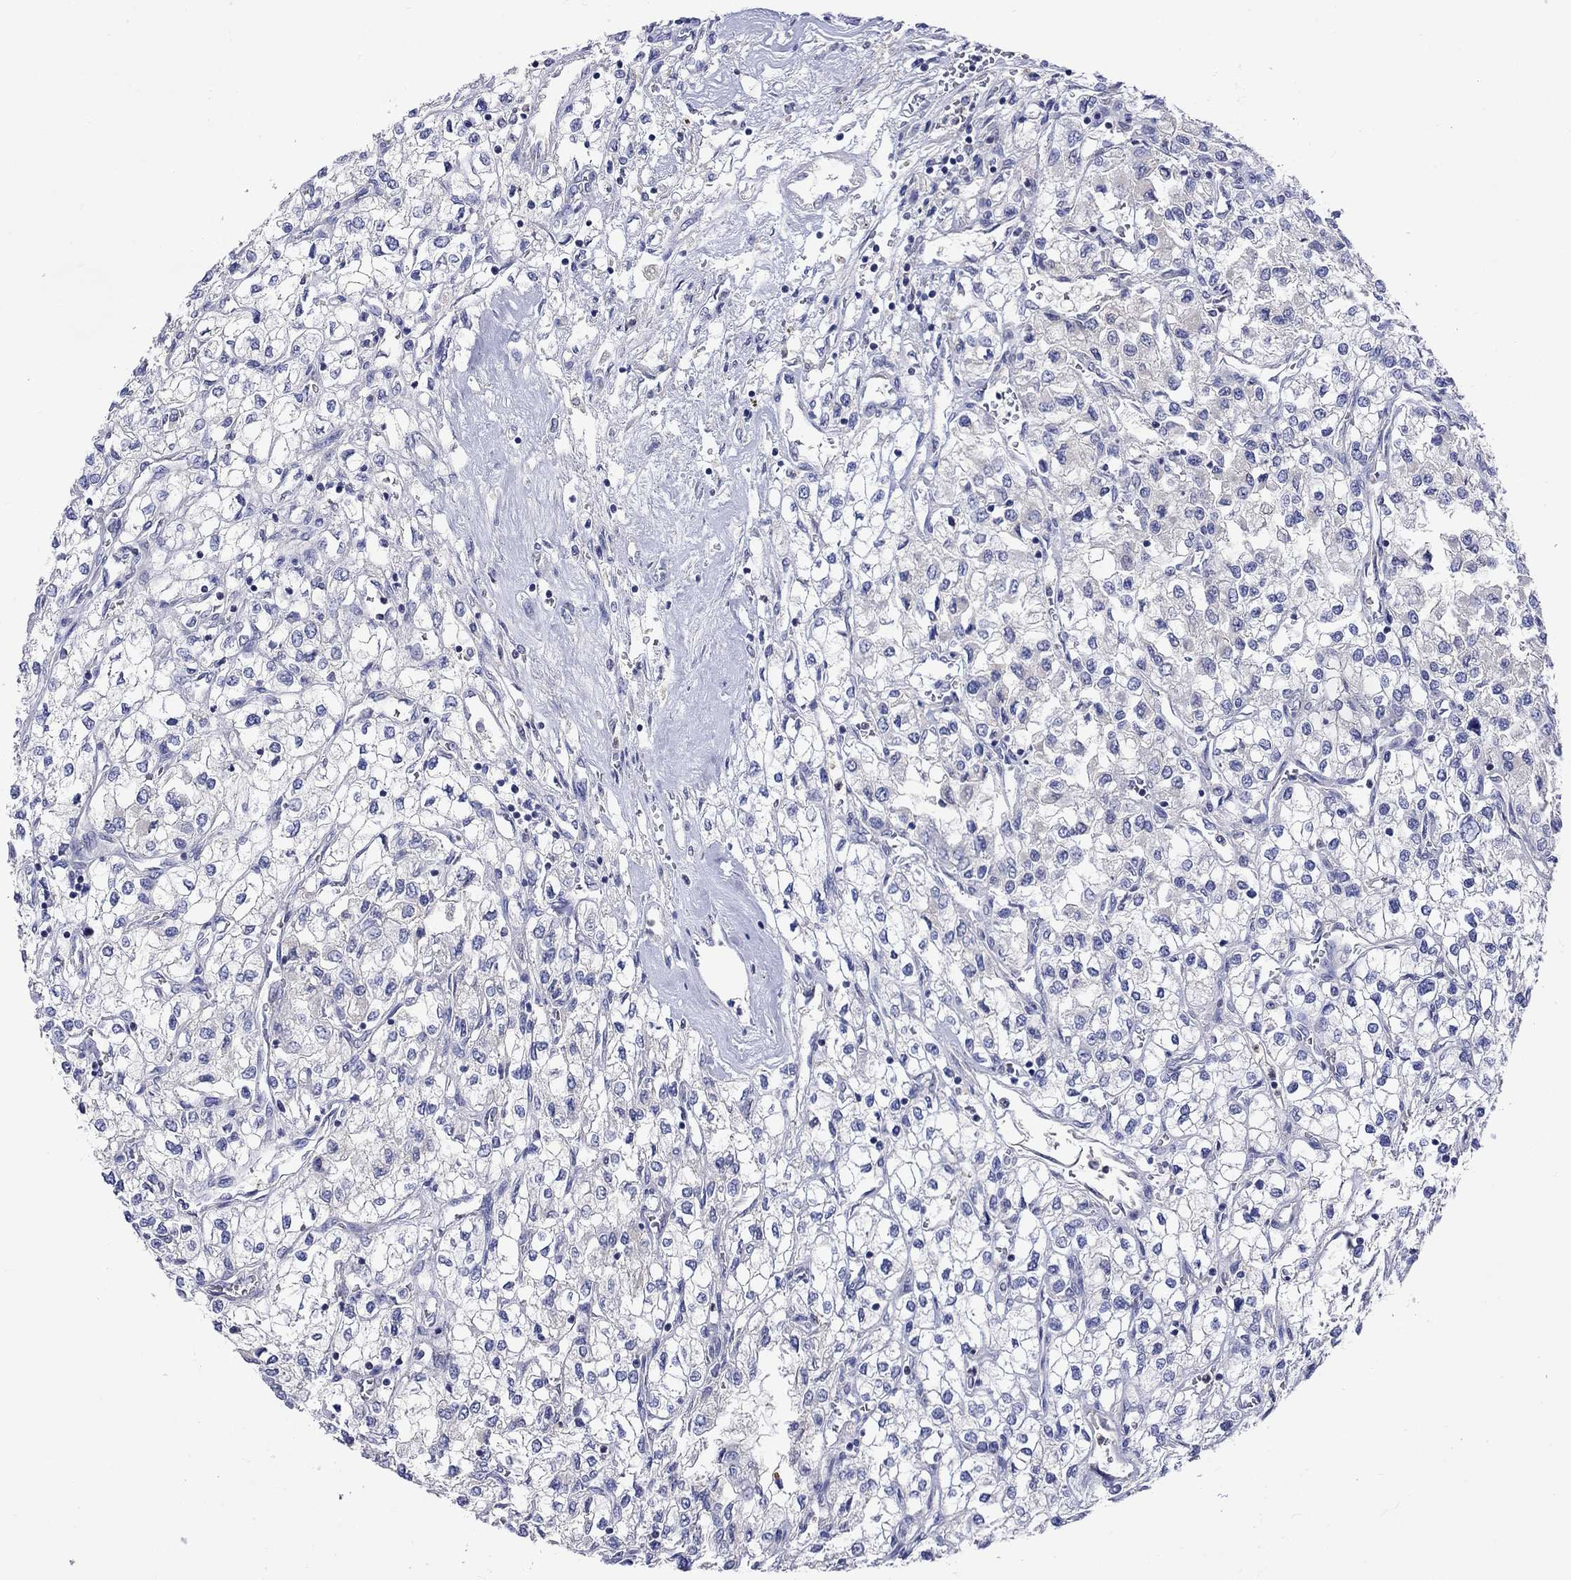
{"staining": {"intensity": "negative", "quantity": "none", "location": "none"}, "tissue": "renal cancer", "cell_type": "Tumor cells", "image_type": "cancer", "snomed": [{"axis": "morphology", "description": "Adenocarcinoma, NOS"}, {"axis": "topography", "description": "Kidney"}], "caption": "Renal adenocarcinoma stained for a protein using immunohistochemistry demonstrates no expression tumor cells.", "gene": "LRFN4", "patient": {"sex": "male", "age": 80}}